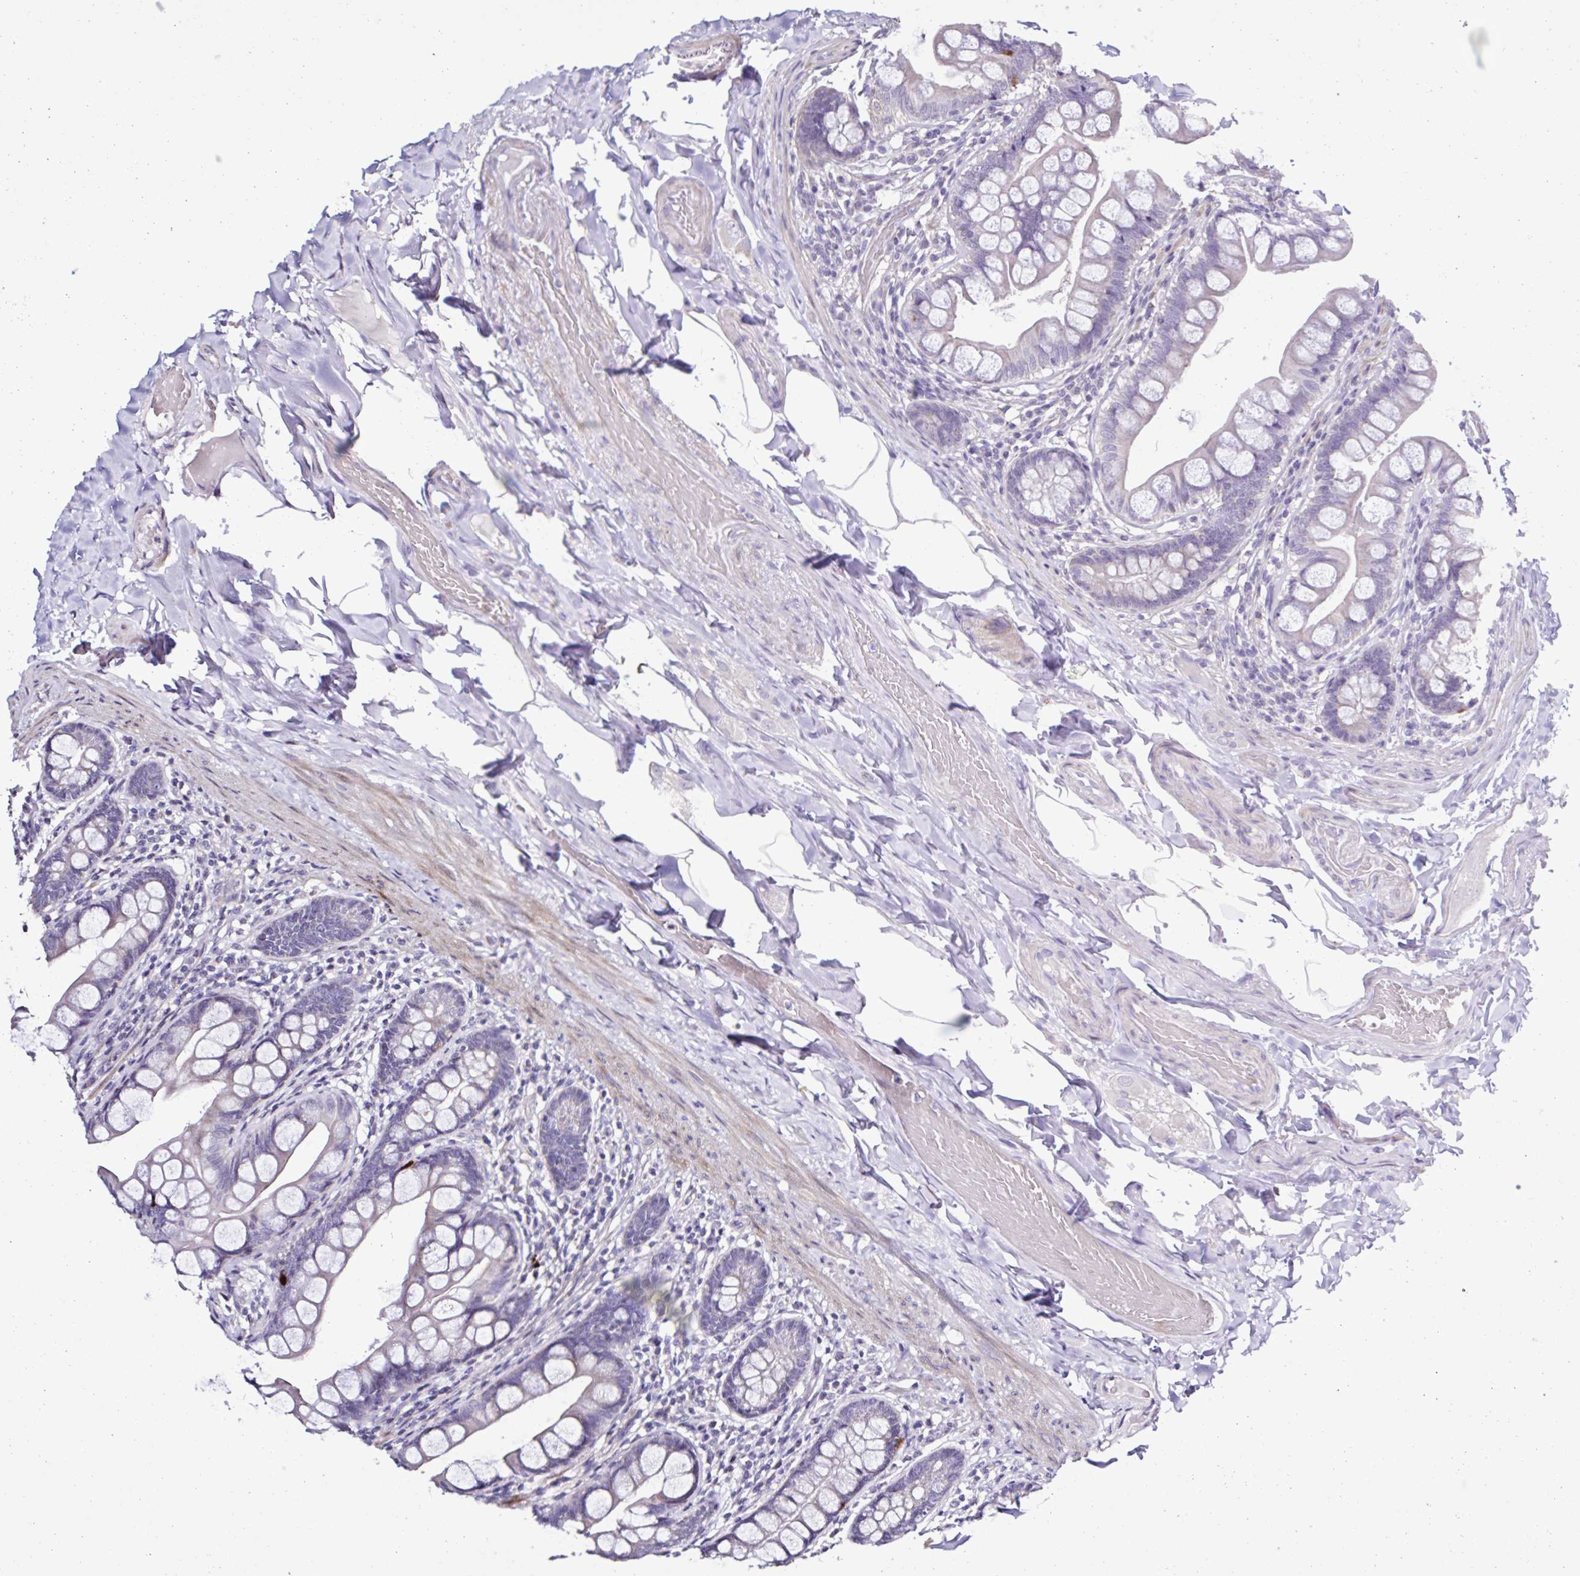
{"staining": {"intensity": "negative", "quantity": "none", "location": "none"}, "tissue": "small intestine", "cell_type": "Glandular cells", "image_type": "normal", "snomed": [{"axis": "morphology", "description": "Normal tissue, NOS"}, {"axis": "topography", "description": "Small intestine"}], "caption": "Small intestine was stained to show a protein in brown. There is no significant positivity in glandular cells. (Immunohistochemistry, brightfield microscopy, high magnification).", "gene": "PLA2G4E", "patient": {"sex": "male", "age": 70}}